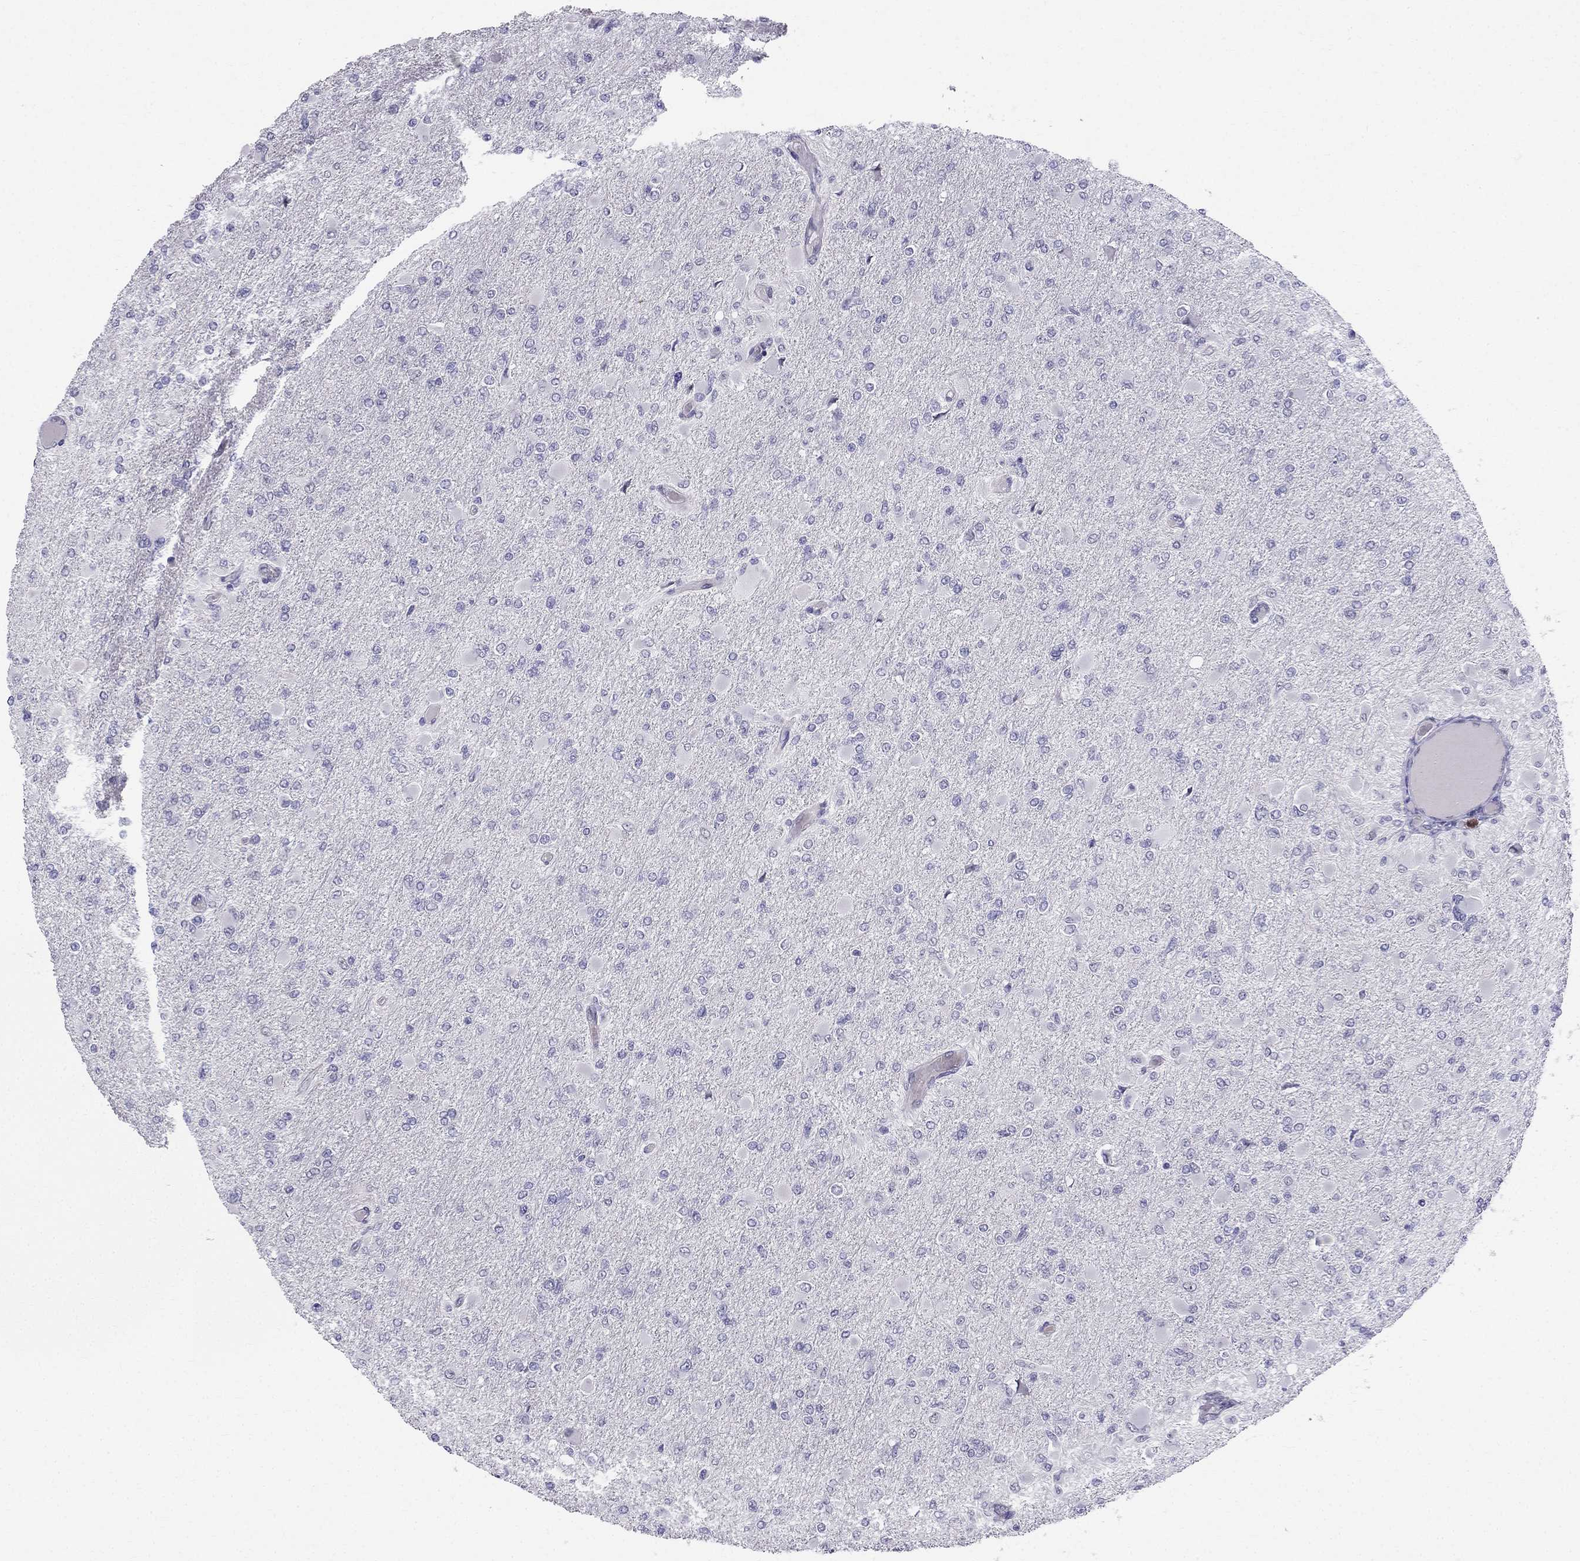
{"staining": {"intensity": "negative", "quantity": "none", "location": "none"}, "tissue": "glioma", "cell_type": "Tumor cells", "image_type": "cancer", "snomed": [{"axis": "morphology", "description": "Glioma, malignant, High grade"}, {"axis": "topography", "description": "Cerebral cortex"}], "caption": "Protein analysis of high-grade glioma (malignant) shows no significant expression in tumor cells.", "gene": "BAG5", "patient": {"sex": "female", "age": 36}}